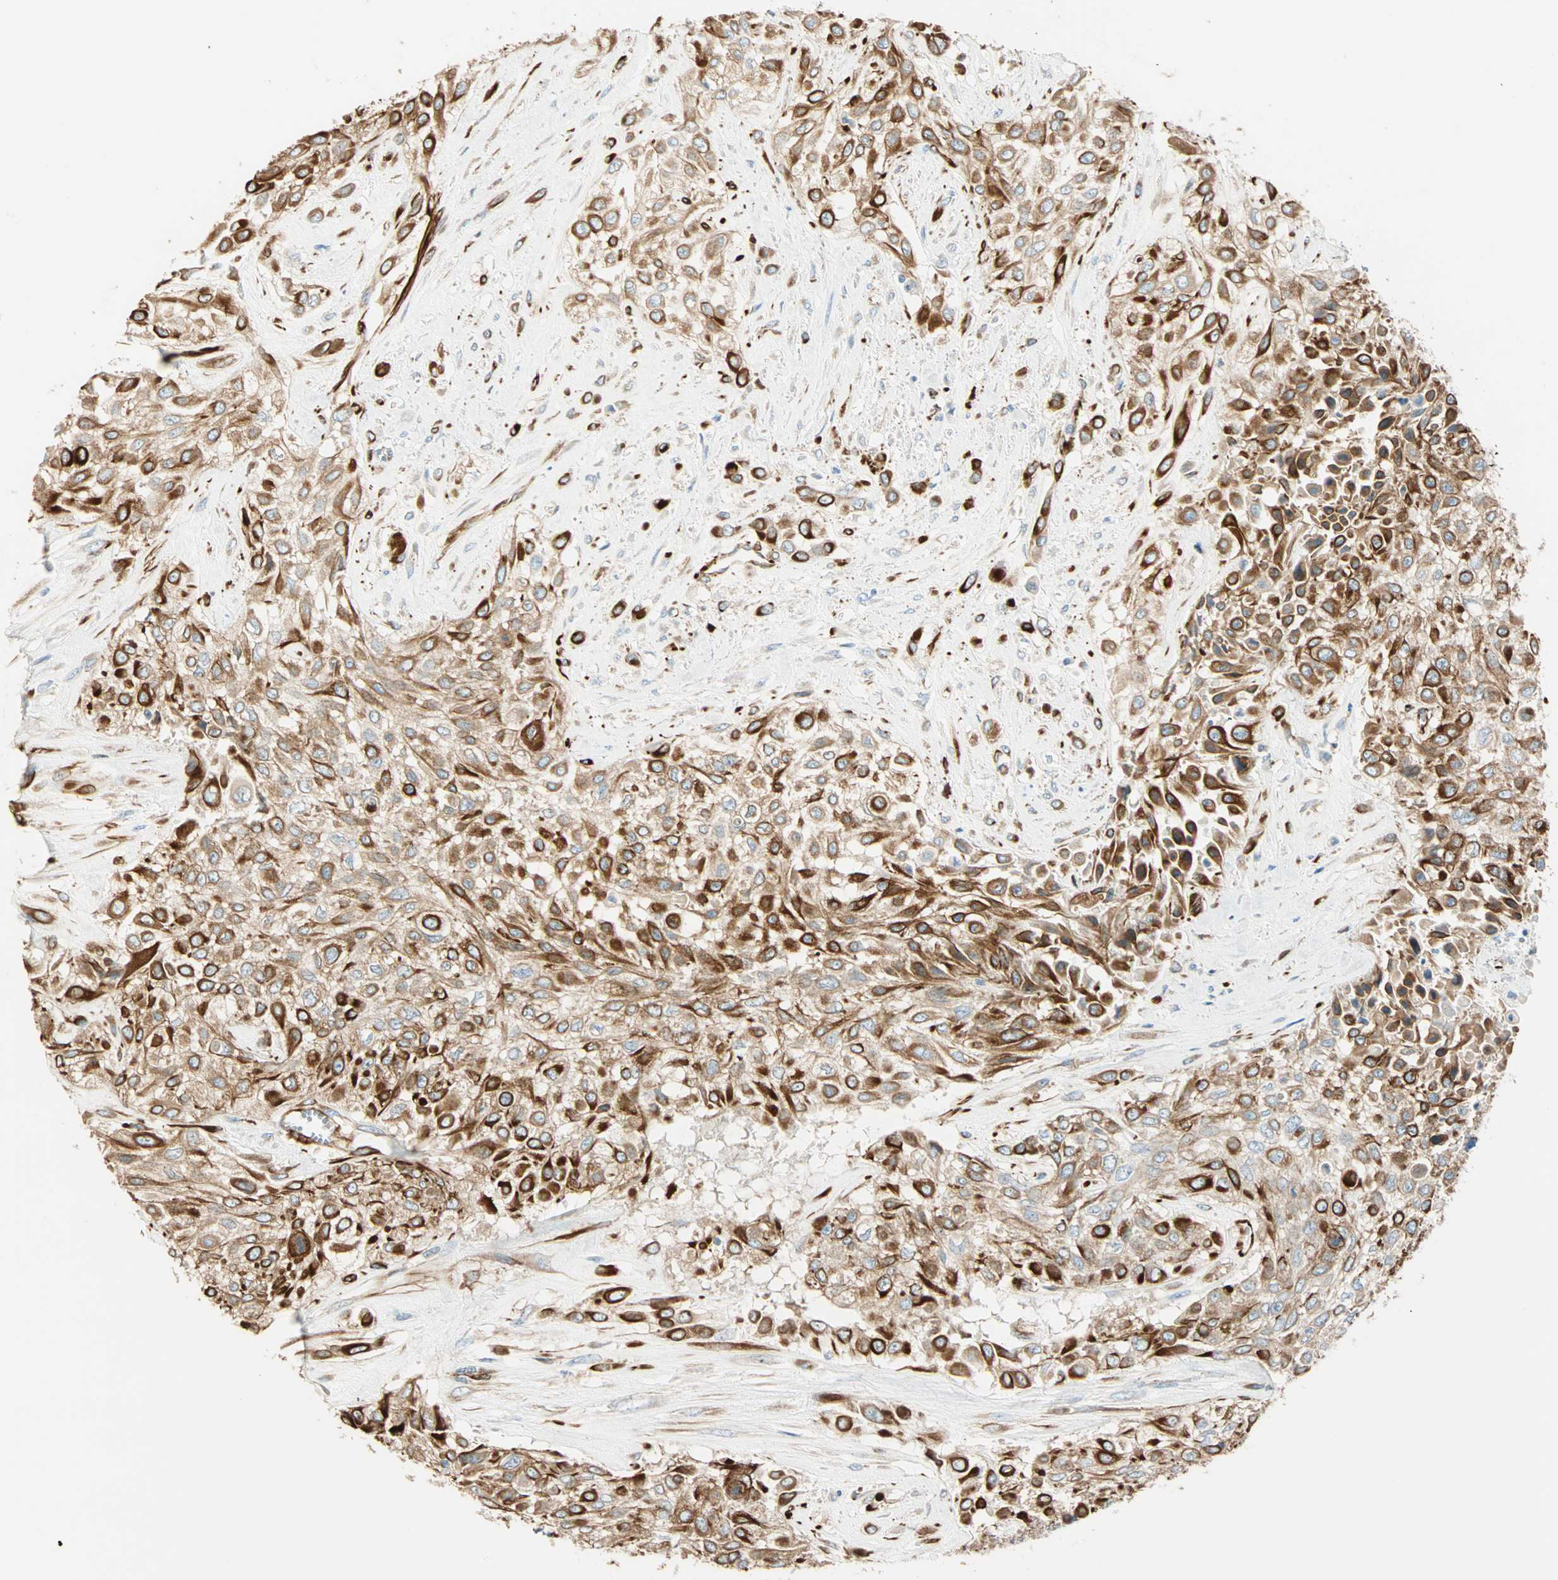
{"staining": {"intensity": "strong", "quantity": ">75%", "location": "cytoplasmic/membranous"}, "tissue": "urothelial cancer", "cell_type": "Tumor cells", "image_type": "cancer", "snomed": [{"axis": "morphology", "description": "Urothelial carcinoma, High grade"}, {"axis": "topography", "description": "Urinary bladder"}], "caption": "Protein staining of urothelial cancer tissue displays strong cytoplasmic/membranous expression in approximately >75% of tumor cells. The staining was performed using DAB (3,3'-diaminobenzidine), with brown indicating positive protein expression. Nuclei are stained blue with hematoxylin.", "gene": "NES", "patient": {"sex": "male", "age": 57}}